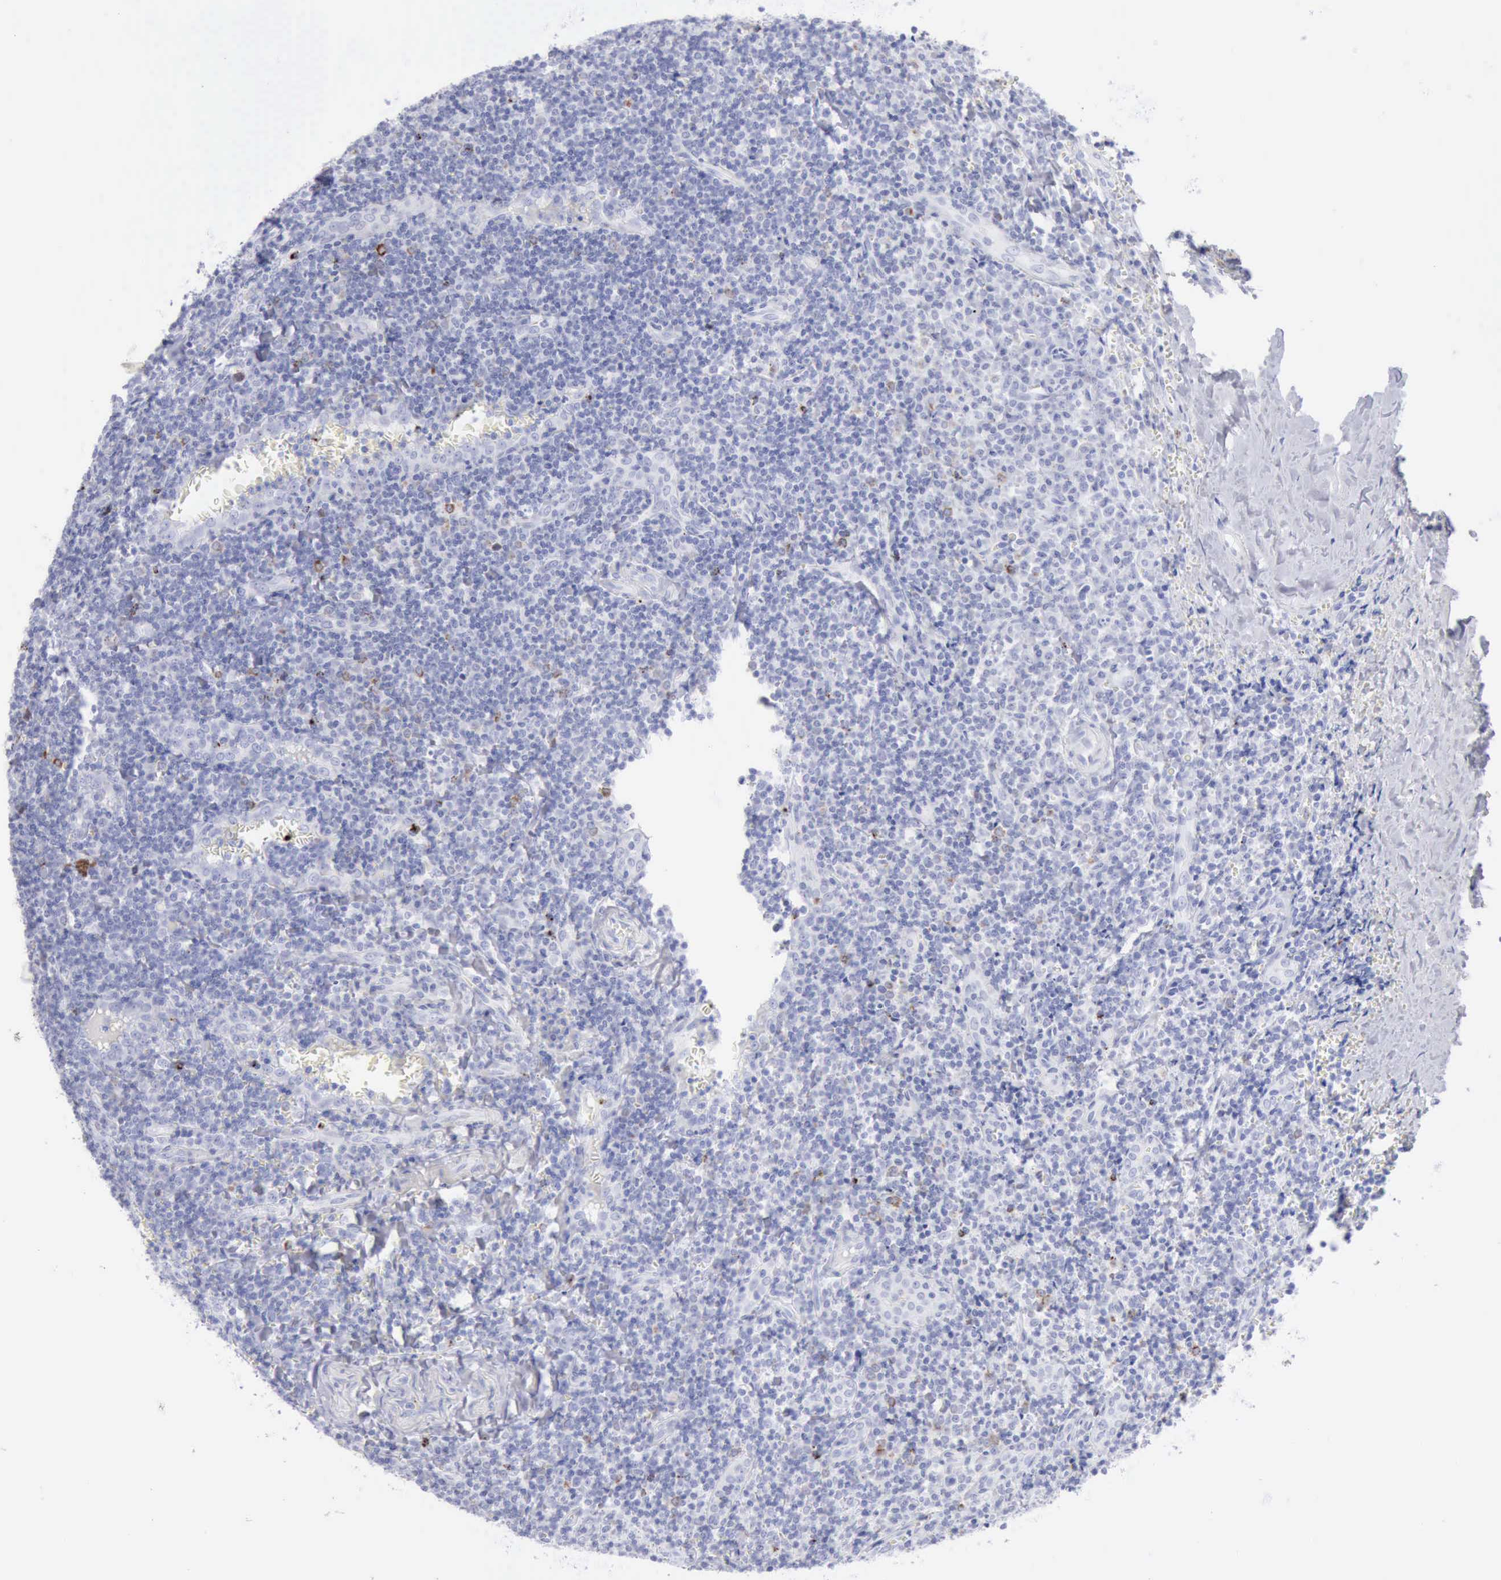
{"staining": {"intensity": "moderate", "quantity": "<25%", "location": "cytoplasmic/membranous,nuclear"}, "tissue": "tonsil", "cell_type": "Germinal center cells", "image_type": "normal", "snomed": [{"axis": "morphology", "description": "Normal tissue, NOS"}, {"axis": "topography", "description": "Tonsil"}], "caption": "IHC of normal tonsil reveals low levels of moderate cytoplasmic/membranous,nuclear positivity in approximately <25% of germinal center cells.", "gene": "GZMB", "patient": {"sex": "male", "age": 20}}